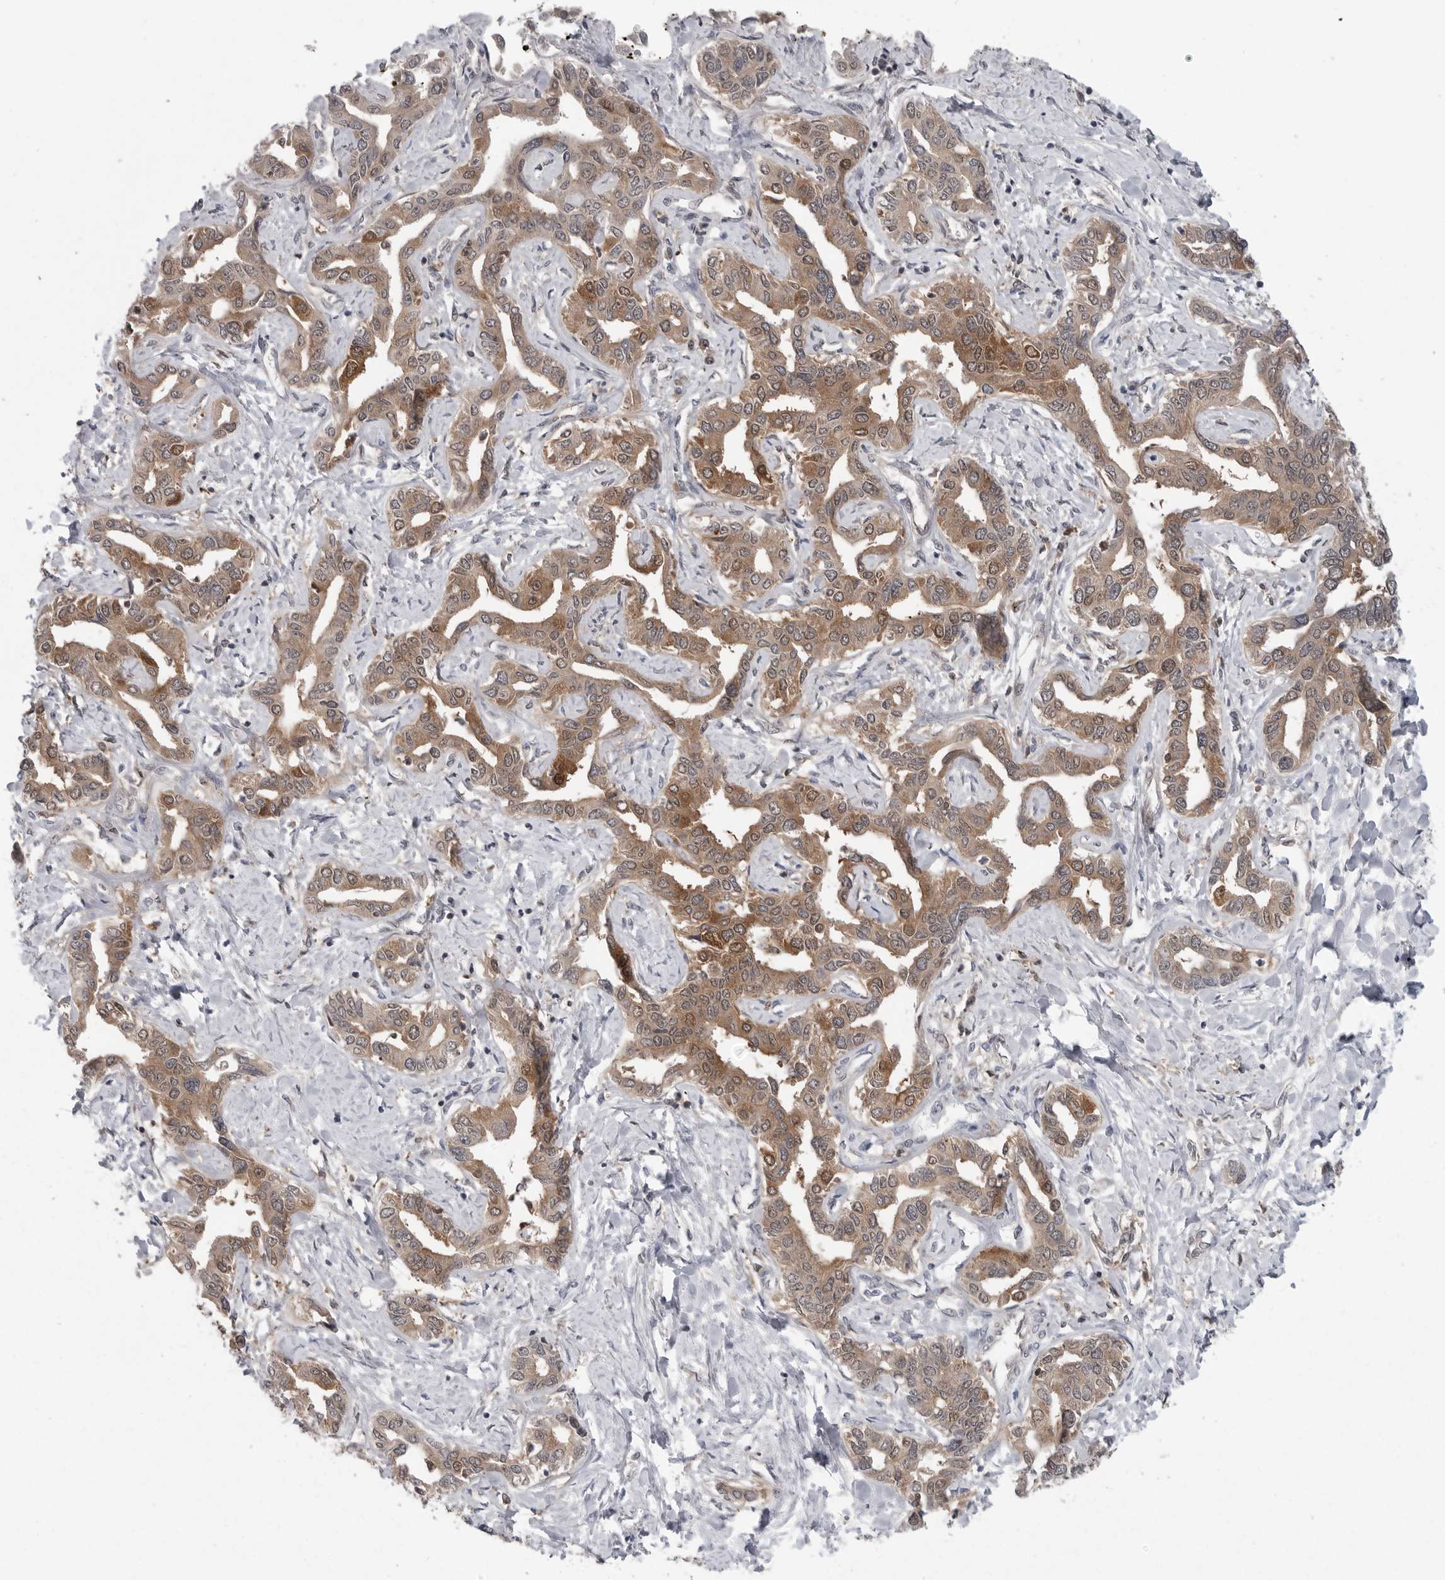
{"staining": {"intensity": "moderate", "quantity": ">75%", "location": "cytoplasmic/membranous,nuclear"}, "tissue": "liver cancer", "cell_type": "Tumor cells", "image_type": "cancer", "snomed": [{"axis": "morphology", "description": "Cholangiocarcinoma"}, {"axis": "topography", "description": "Liver"}], "caption": "Cholangiocarcinoma (liver) was stained to show a protein in brown. There is medium levels of moderate cytoplasmic/membranous and nuclear positivity in about >75% of tumor cells.", "gene": "PNPO", "patient": {"sex": "male", "age": 59}}